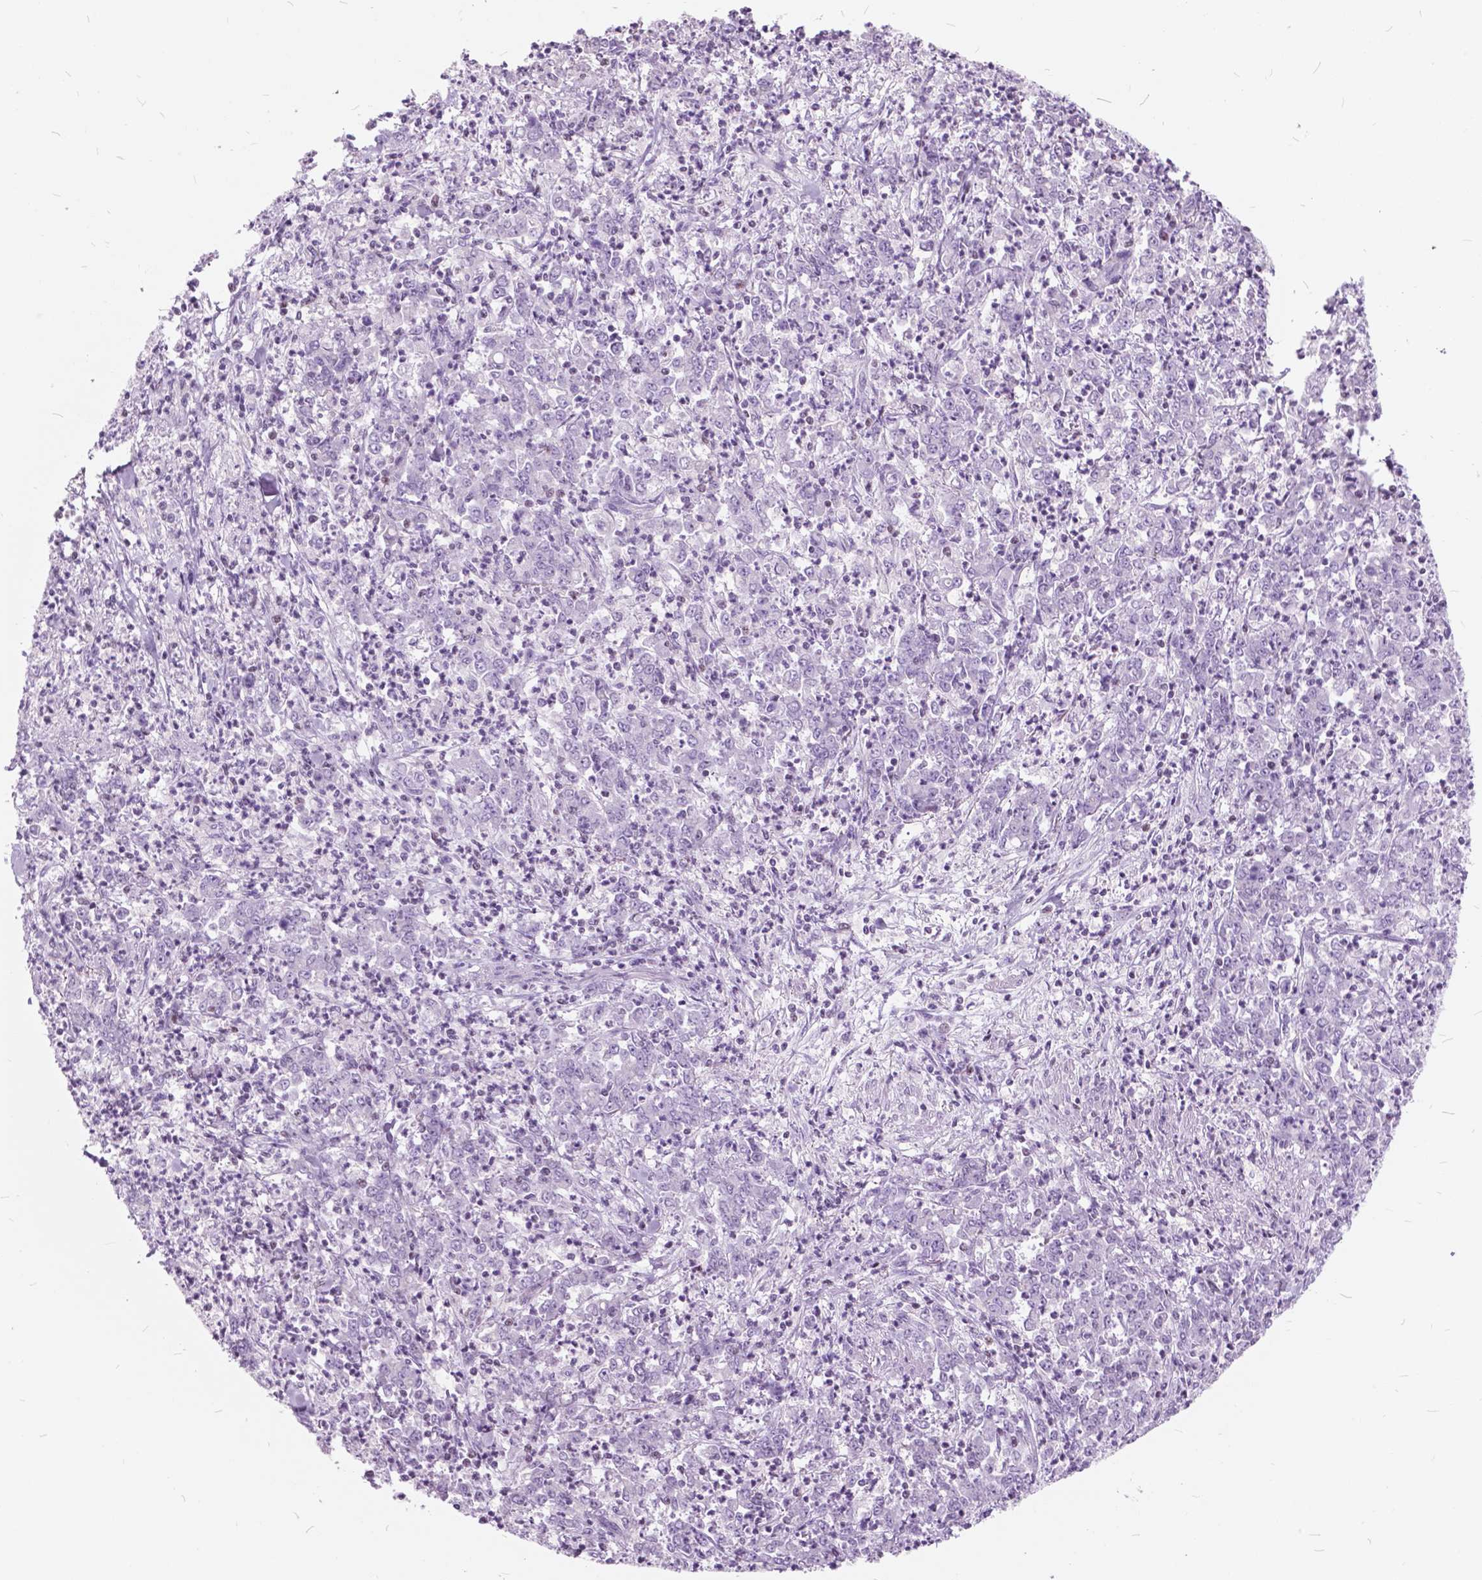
{"staining": {"intensity": "negative", "quantity": "none", "location": "none"}, "tissue": "stomach cancer", "cell_type": "Tumor cells", "image_type": "cancer", "snomed": [{"axis": "morphology", "description": "Adenocarcinoma, NOS"}, {"axis": "topography", "description": "Stomach, lower"}], "caption": "IHC of human adenocarcinoma (stomach) shows no staining in tumor cells.", "gene": "SP140", "patient": {"sex": "female", "age": 71}}